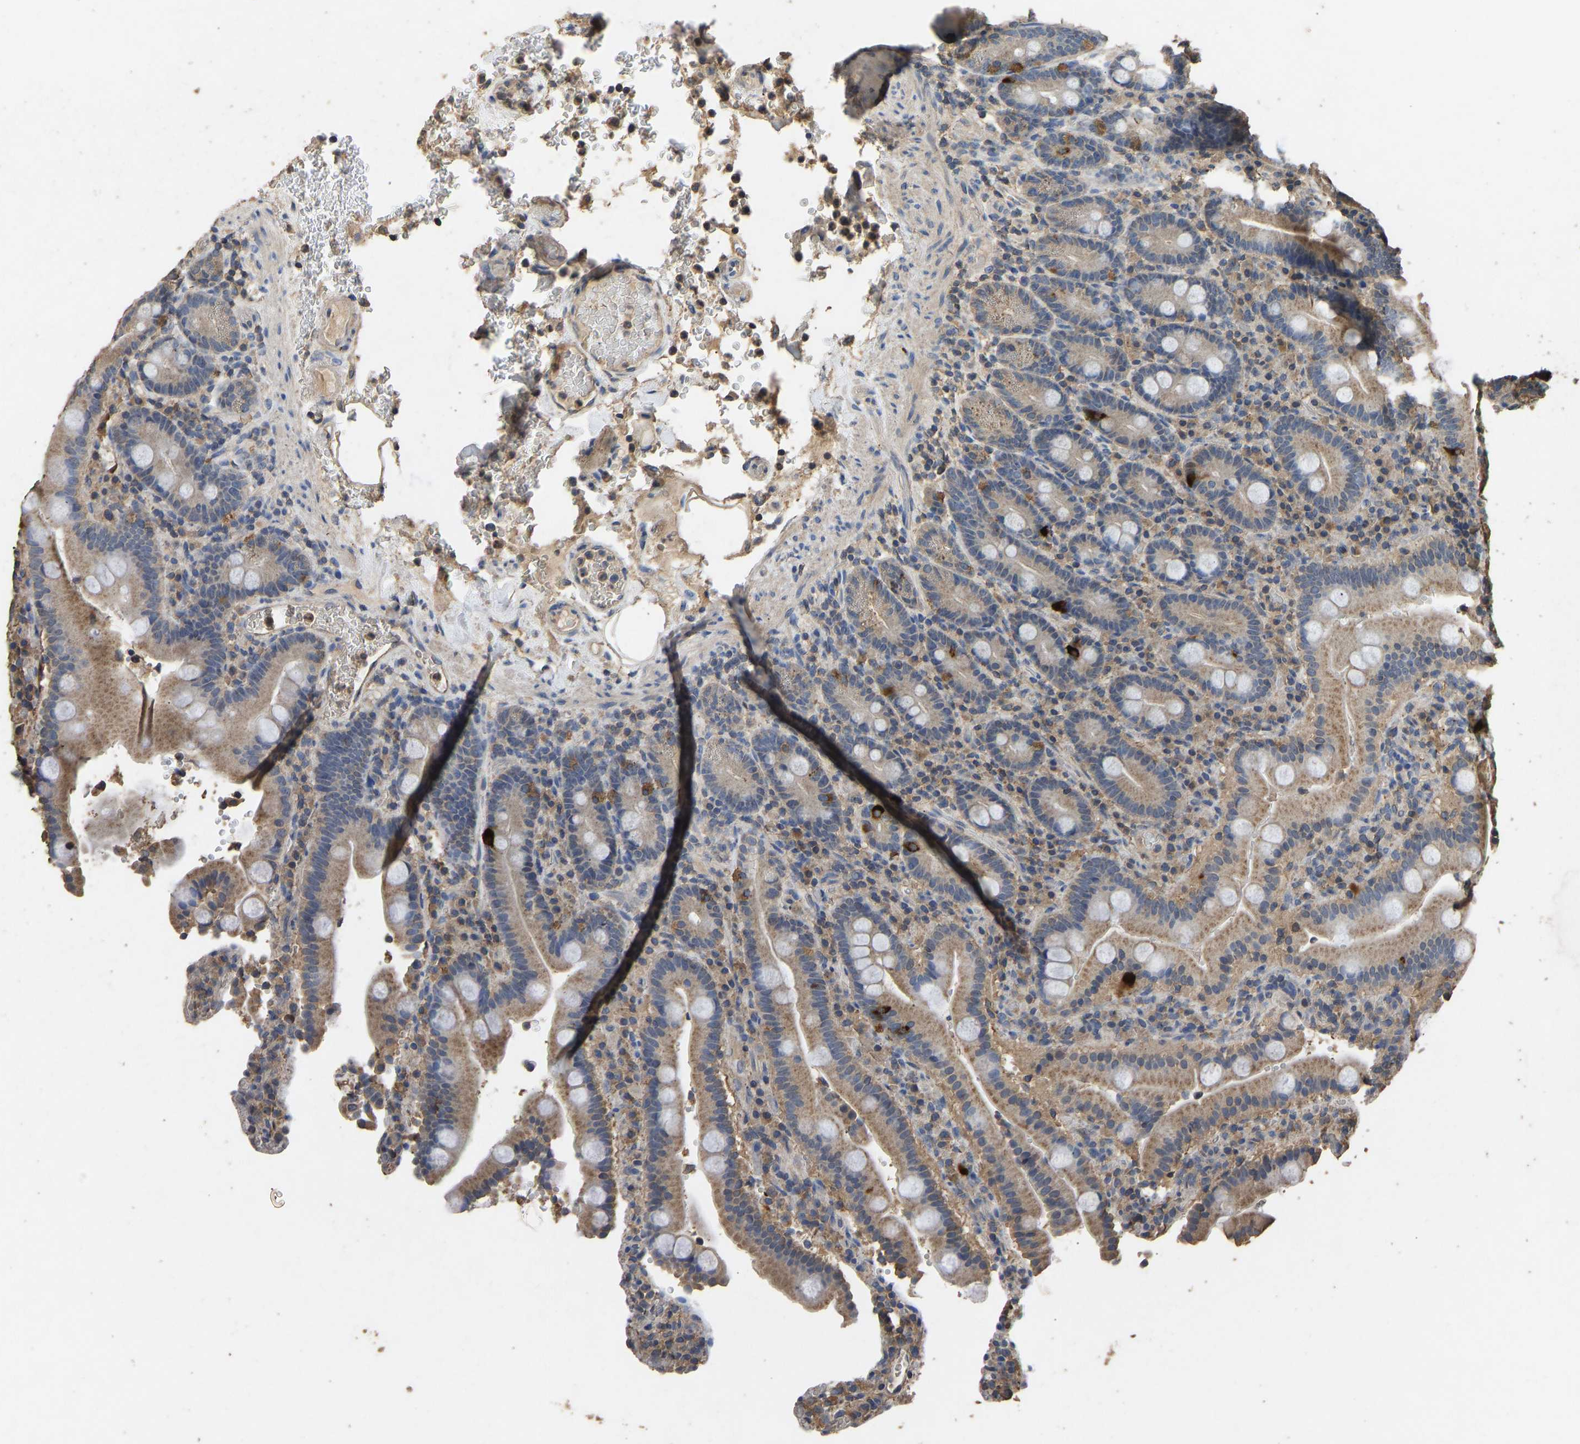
{"staining": {"intensity": "moderate", "quantity": ">75%", "location": "cytoplasmic/membranous"}, "tissue": "duodenum", "cell_type": "Glandular cells", "image_type": "normal", "snomed": [{"axis": "morphology", "description": "Normal tissue, NOS"}, {"axis": "topography", "description": "Small intestine, NOS"}], "caption": "Protein positivity by immunohistochemistry demonstrates moderate cytoplasmic/membranous expression in about >75% of glandular cells in unremarkable duodenum. (DAB (3,3'-diaminobenzidine) IHC with brightfield microscopy, high magnification).", "gene": "CIDEC", "patient": {"sex": "female", "age": 71}}